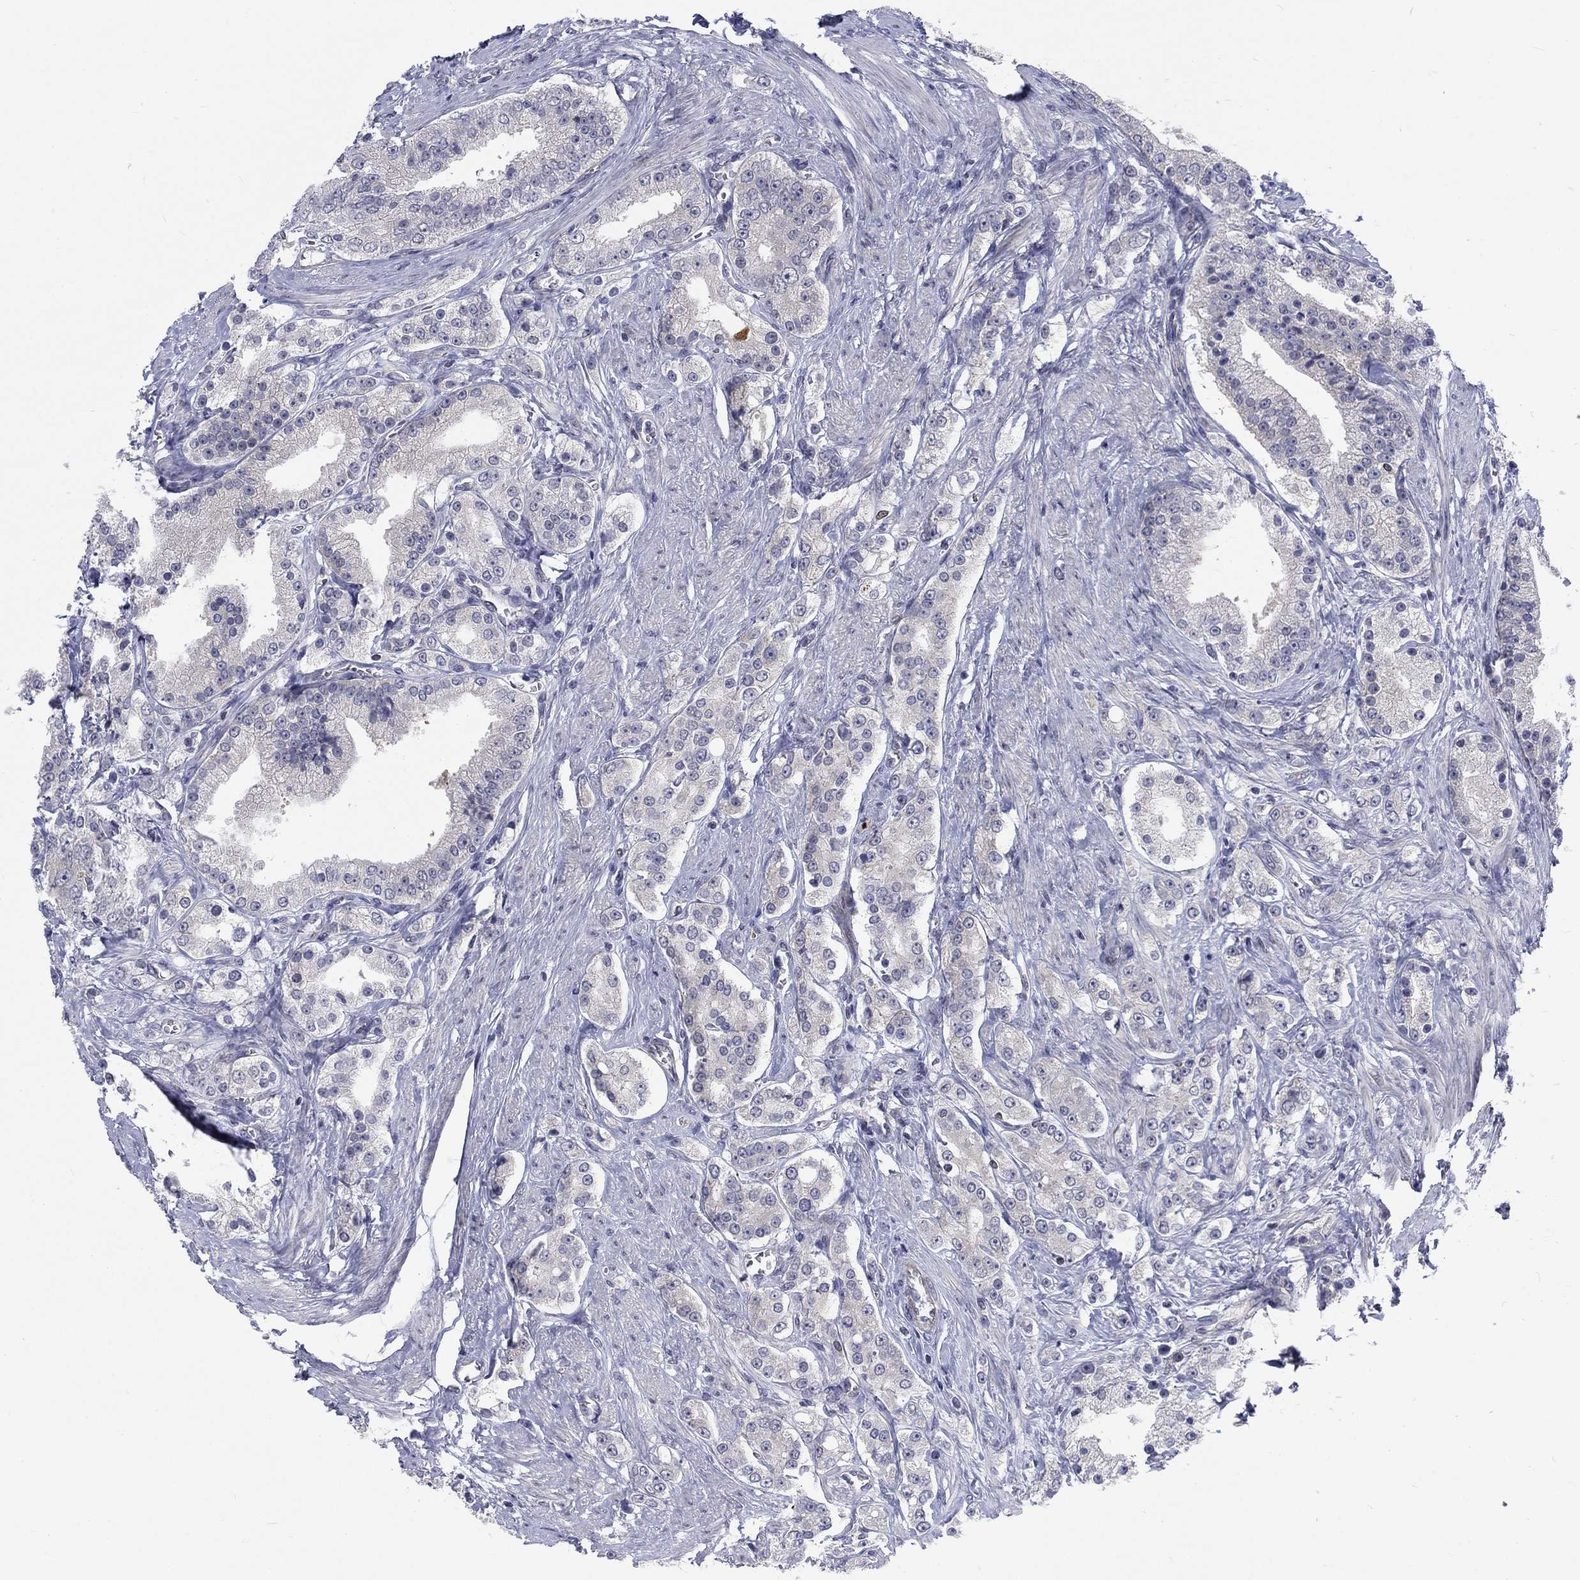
{"staining": {"intensity": "negative", "quantity": "none", "location": "none"}, "tissue": "prostate cancer", "cell_type": "Tumor cells", "image_type": "cancer", "snomed": [{"axis": "morphology", "description": "Adenocarcinoma, NOS"}, {"axis": "topography", "description": "Prostate and seminal vesicle, NOS"}, {"axis": "topography", "description": "Prostate"}], "caption": "A high-resolution histopathology image shows IHC staining of prostate cancer, which displays no significant staining in tumor cells.", "gene": "PHKA1", "patient": {"sex": "male", "age": 67}}